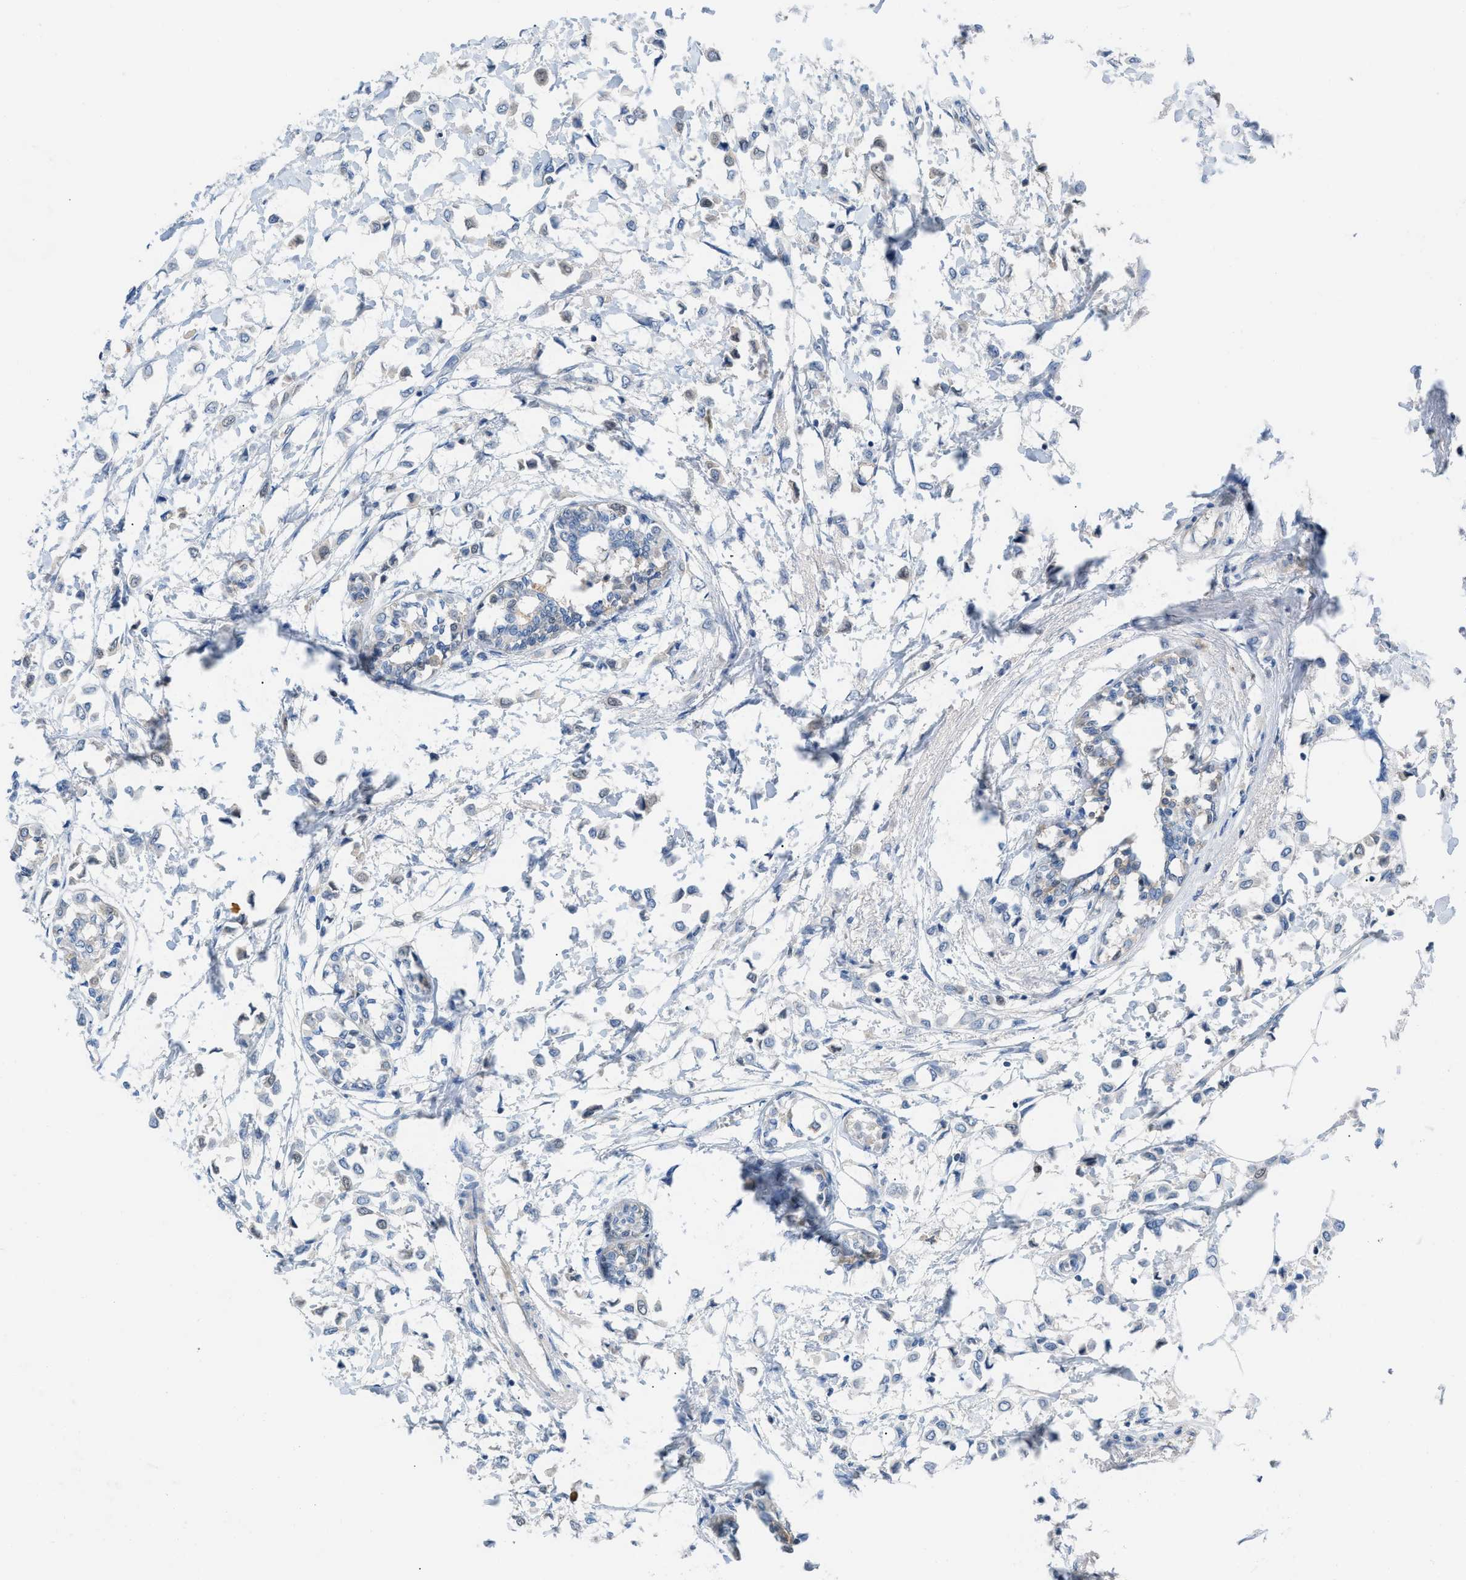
{"staining": {"intensity": "weak", "quantity": "<25%", "location": "nuclear"}, "tissue": "breast cancer", "cell_type": "Tumor cells", "image_type": "cancer", "snomed": [{"axis": "morphology", "description": "Lobular carcinoma"}, {"axis": "topography", "description": "Breast"}], "caption": "High power microscopy histopathology image of an immunohistochemistry photomicrograph of lobular carcinoma (breast), revealing no significant positivity in tumor cells.", "gene": "HPX", "patient": {"sex": "female", "age": 51}}